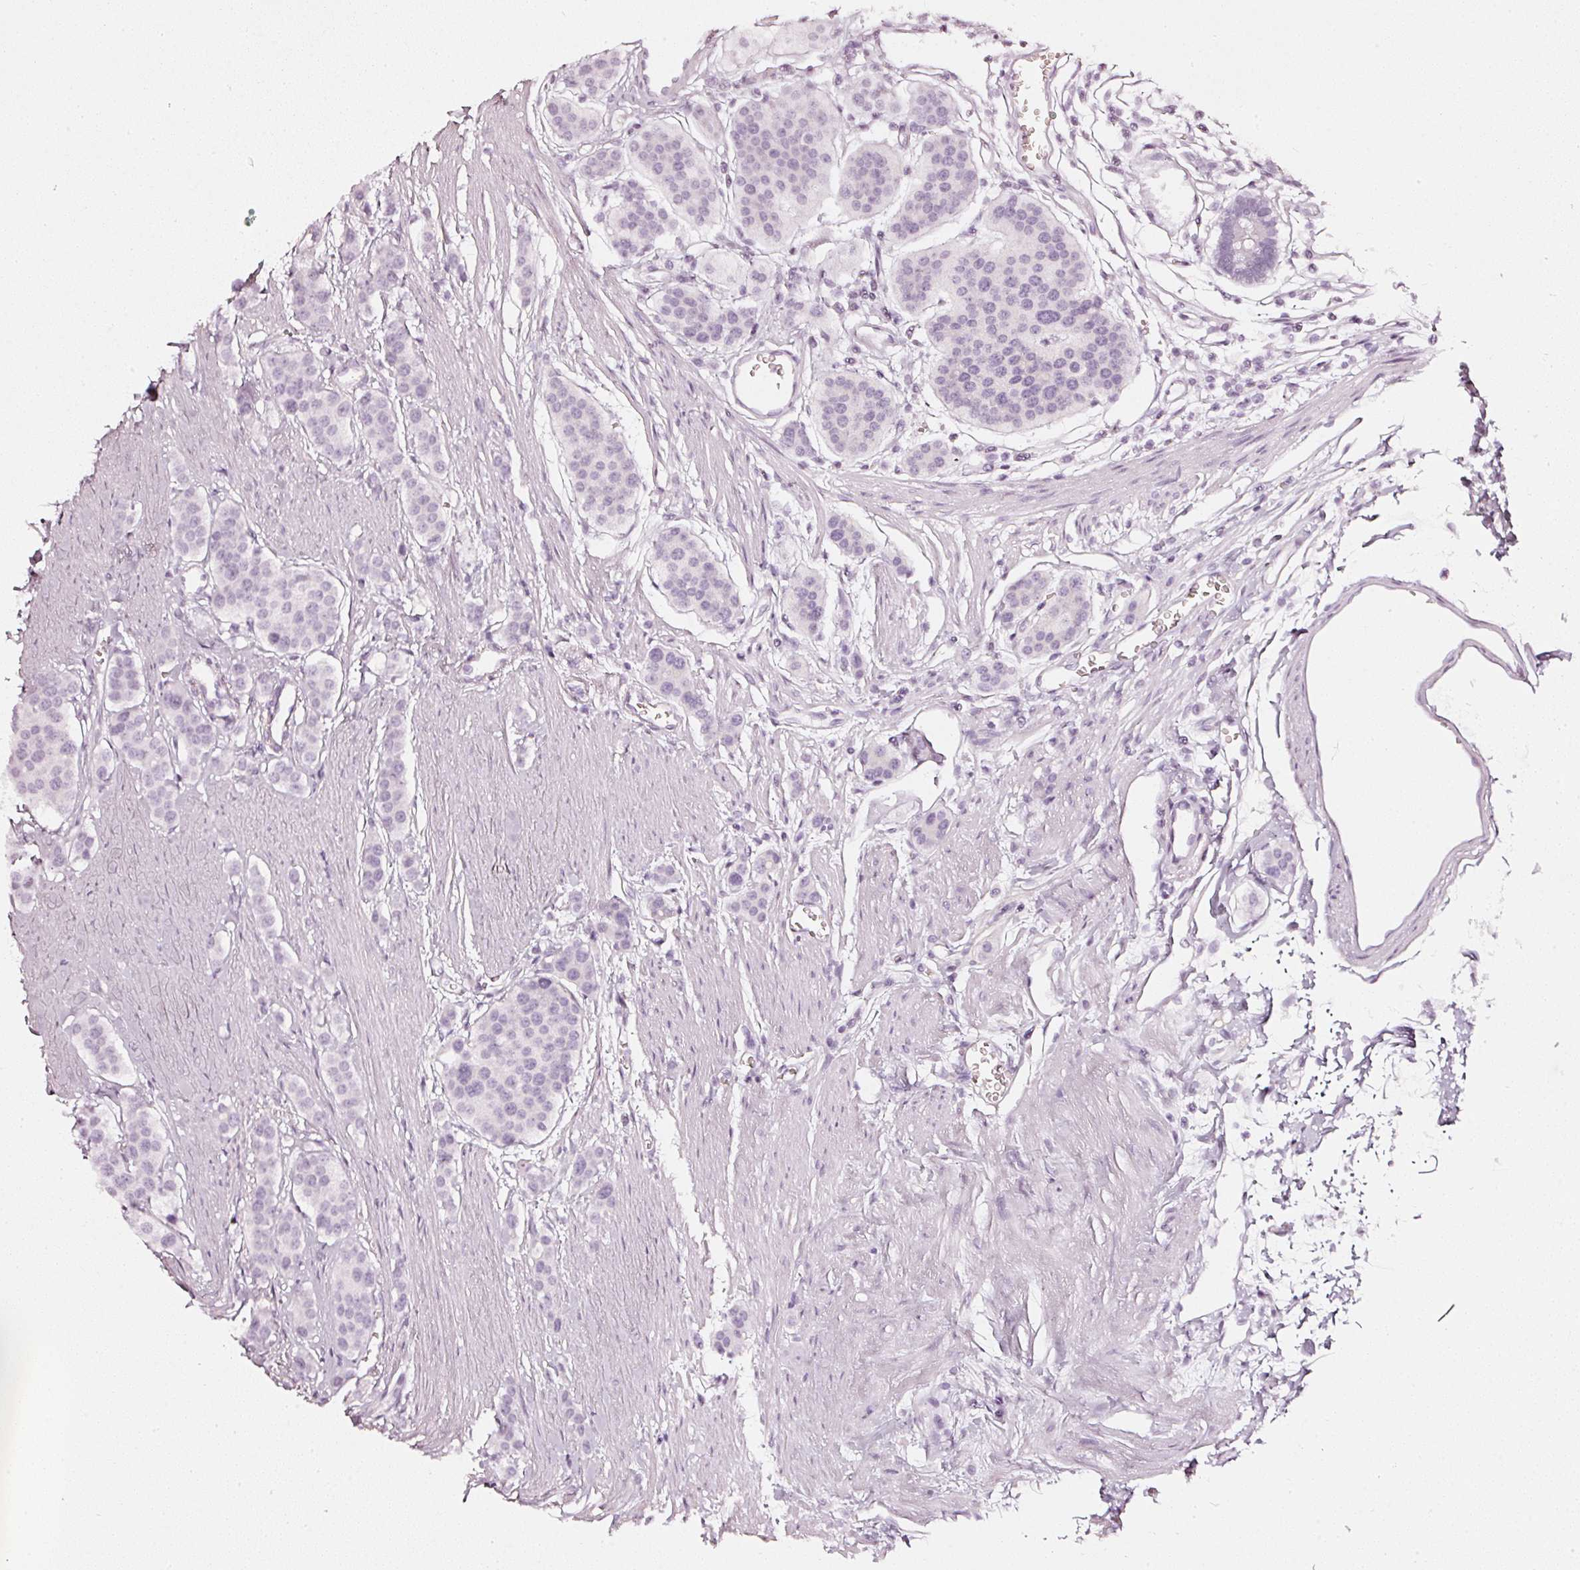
{"staining": {"intensity": "negative", "quantity": "none", "location": "none"}, "tissue": "carcinoid", "cell_type": "Tumor cells", "image_type": "cancer", "snomed": [{"axis": "morphology", "description": "Carcinoid, malignant, NOS"}, {"axis": "topography", "description": "Small intestine"}], "caption": "IHC of human malignant carcinoid reveals no staining in tumor cells.", "gene": "CNP", "patient": {"sex": "male", "age": 60}}